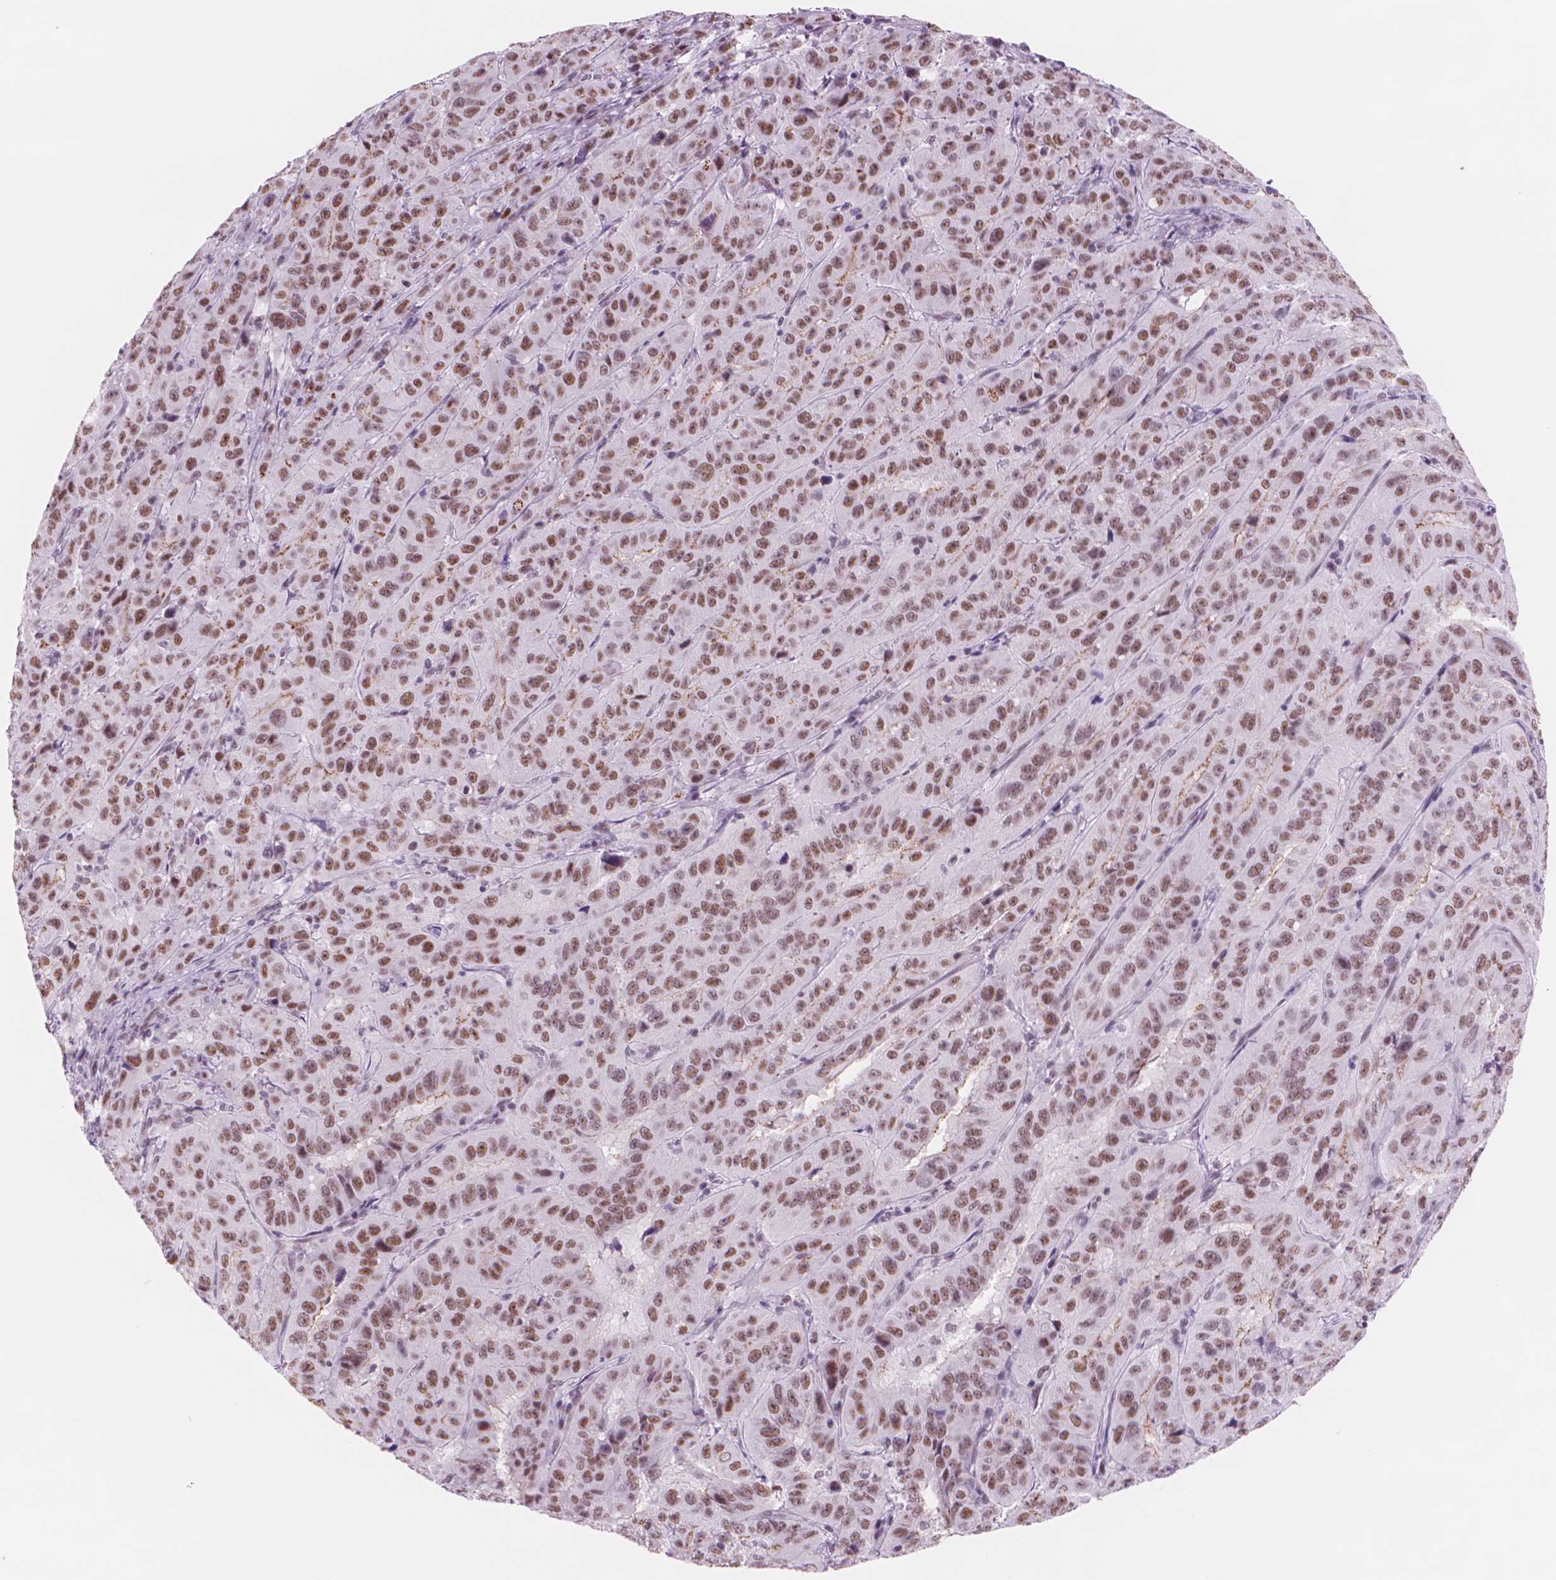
{"staining": {"intensity": "moderate", "quantity": ">75%", "location": "nuclear"}, "tissue": "pancreatic cancer", "cell_type": "Tumor cells", "image_type": "cancer", "snomed": [{"axis": "morphology", "description": "Adenocarcinoma, NOS"}, {"axis": "topography", "description": "Pancreas"}], "caption": "Adenocarcinoma (pancreatic) stained with DAB (3,3'-diaminobenzidine) IHC exhibits medium levels of moderate nuclear positivity in about >75% of tumor cells.", "gene": "POLR3D", "patient": {"sex": "male", "age": 63}}